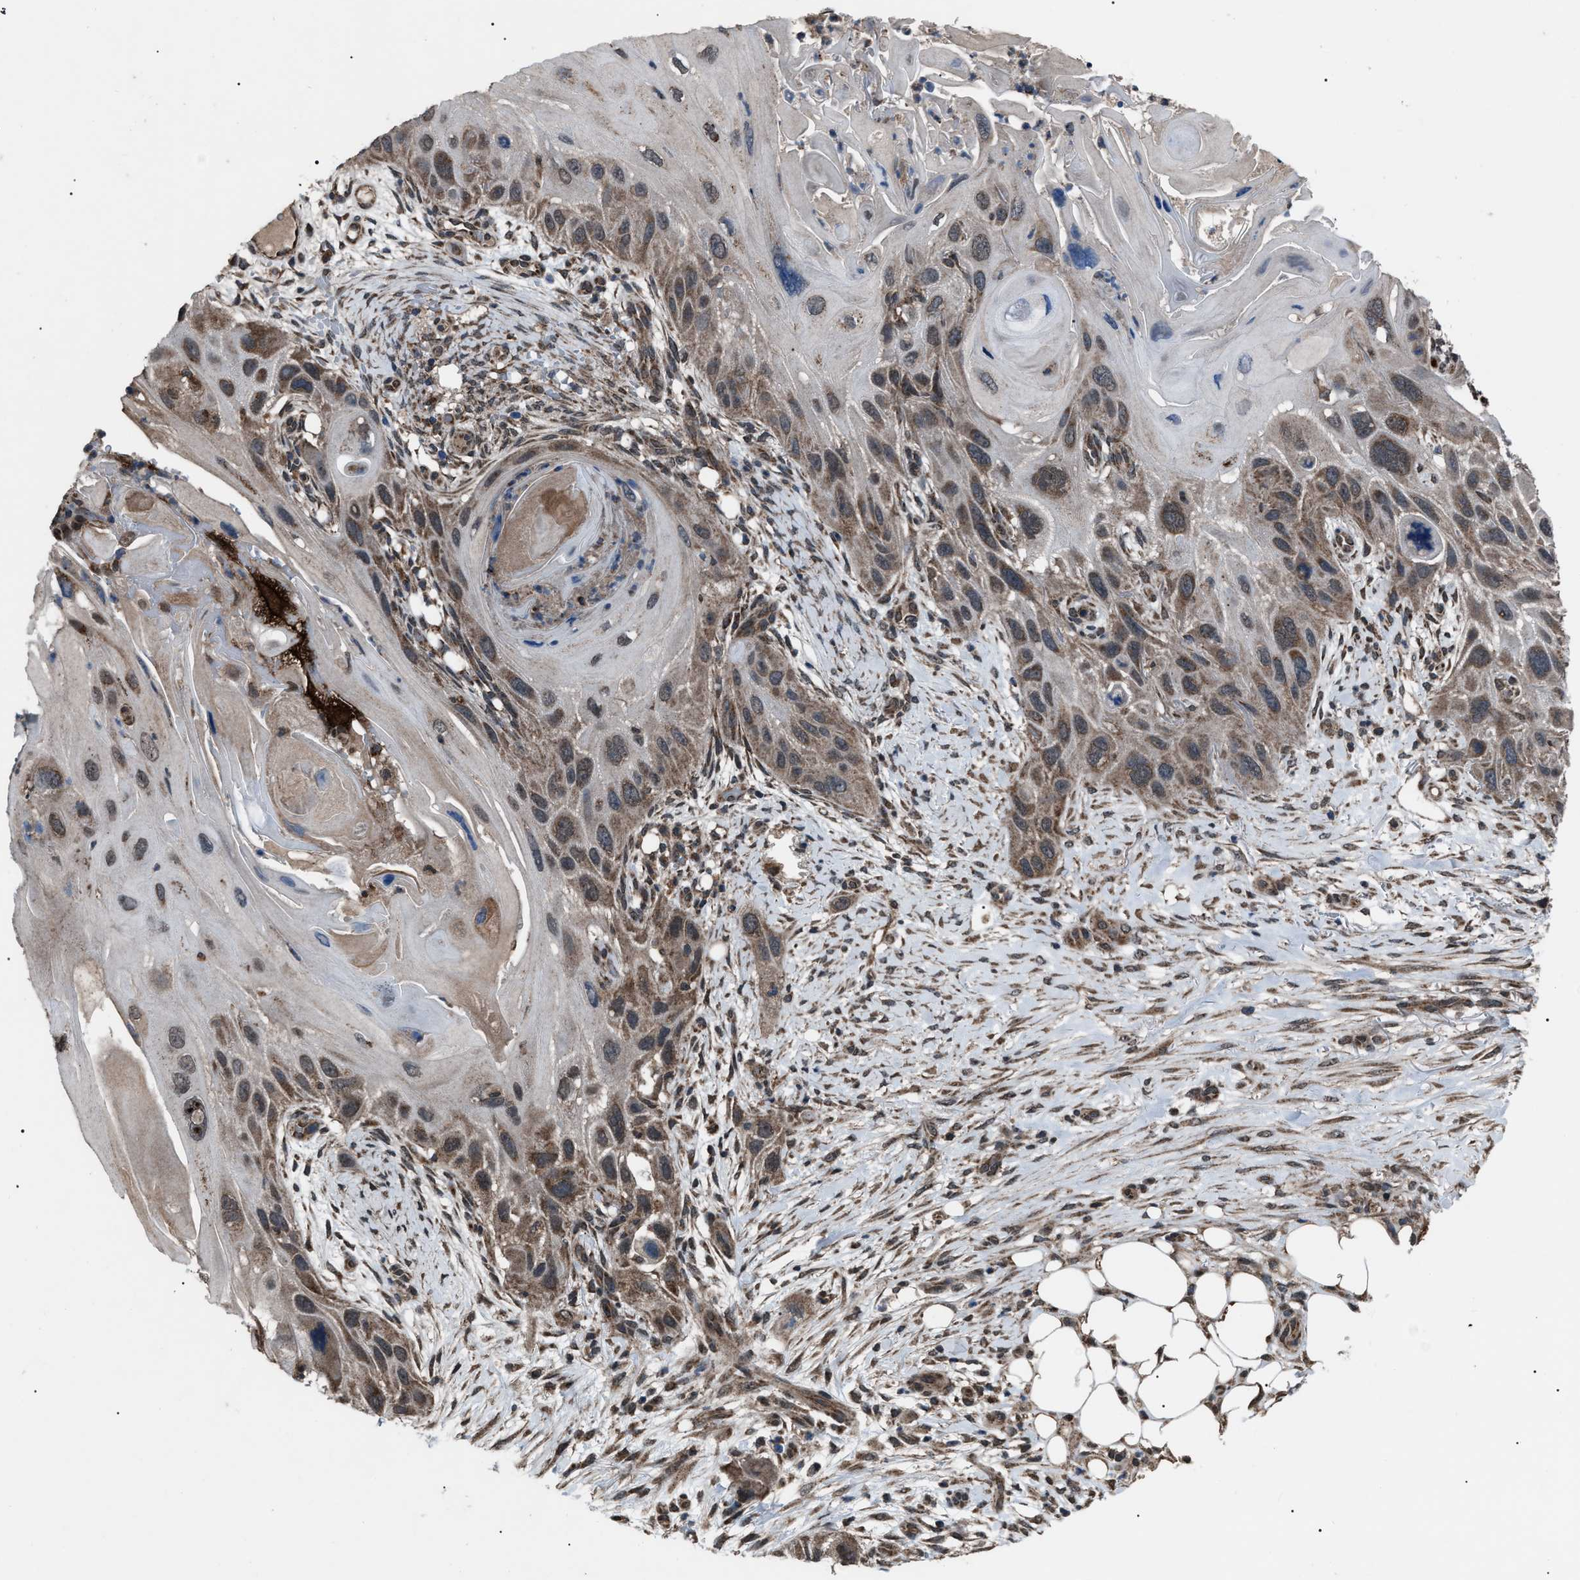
{"staining": {"intensity": "moderate", "quantity": "25%-75%", "location": "cytoplasmic/membranous"}, "tissue": "skin cancer", "cell_type": "Tumor cells", "image_type": "cancer", "snomed": [{"axis": "morphology", "description": "Squamous cell carcinoma, NOS"}, {"axis": "topography", "description": "Skin"}], "caption": "Immunohistochemical staining of human squamous cell carcinoma (skin) displays medium levels of moderate cytoplasmic/membranous expression in approximately 25%-75% of tumor cells.", "gene": "ZFAND2A", "patient": {"sex": "female", "age": 77}}